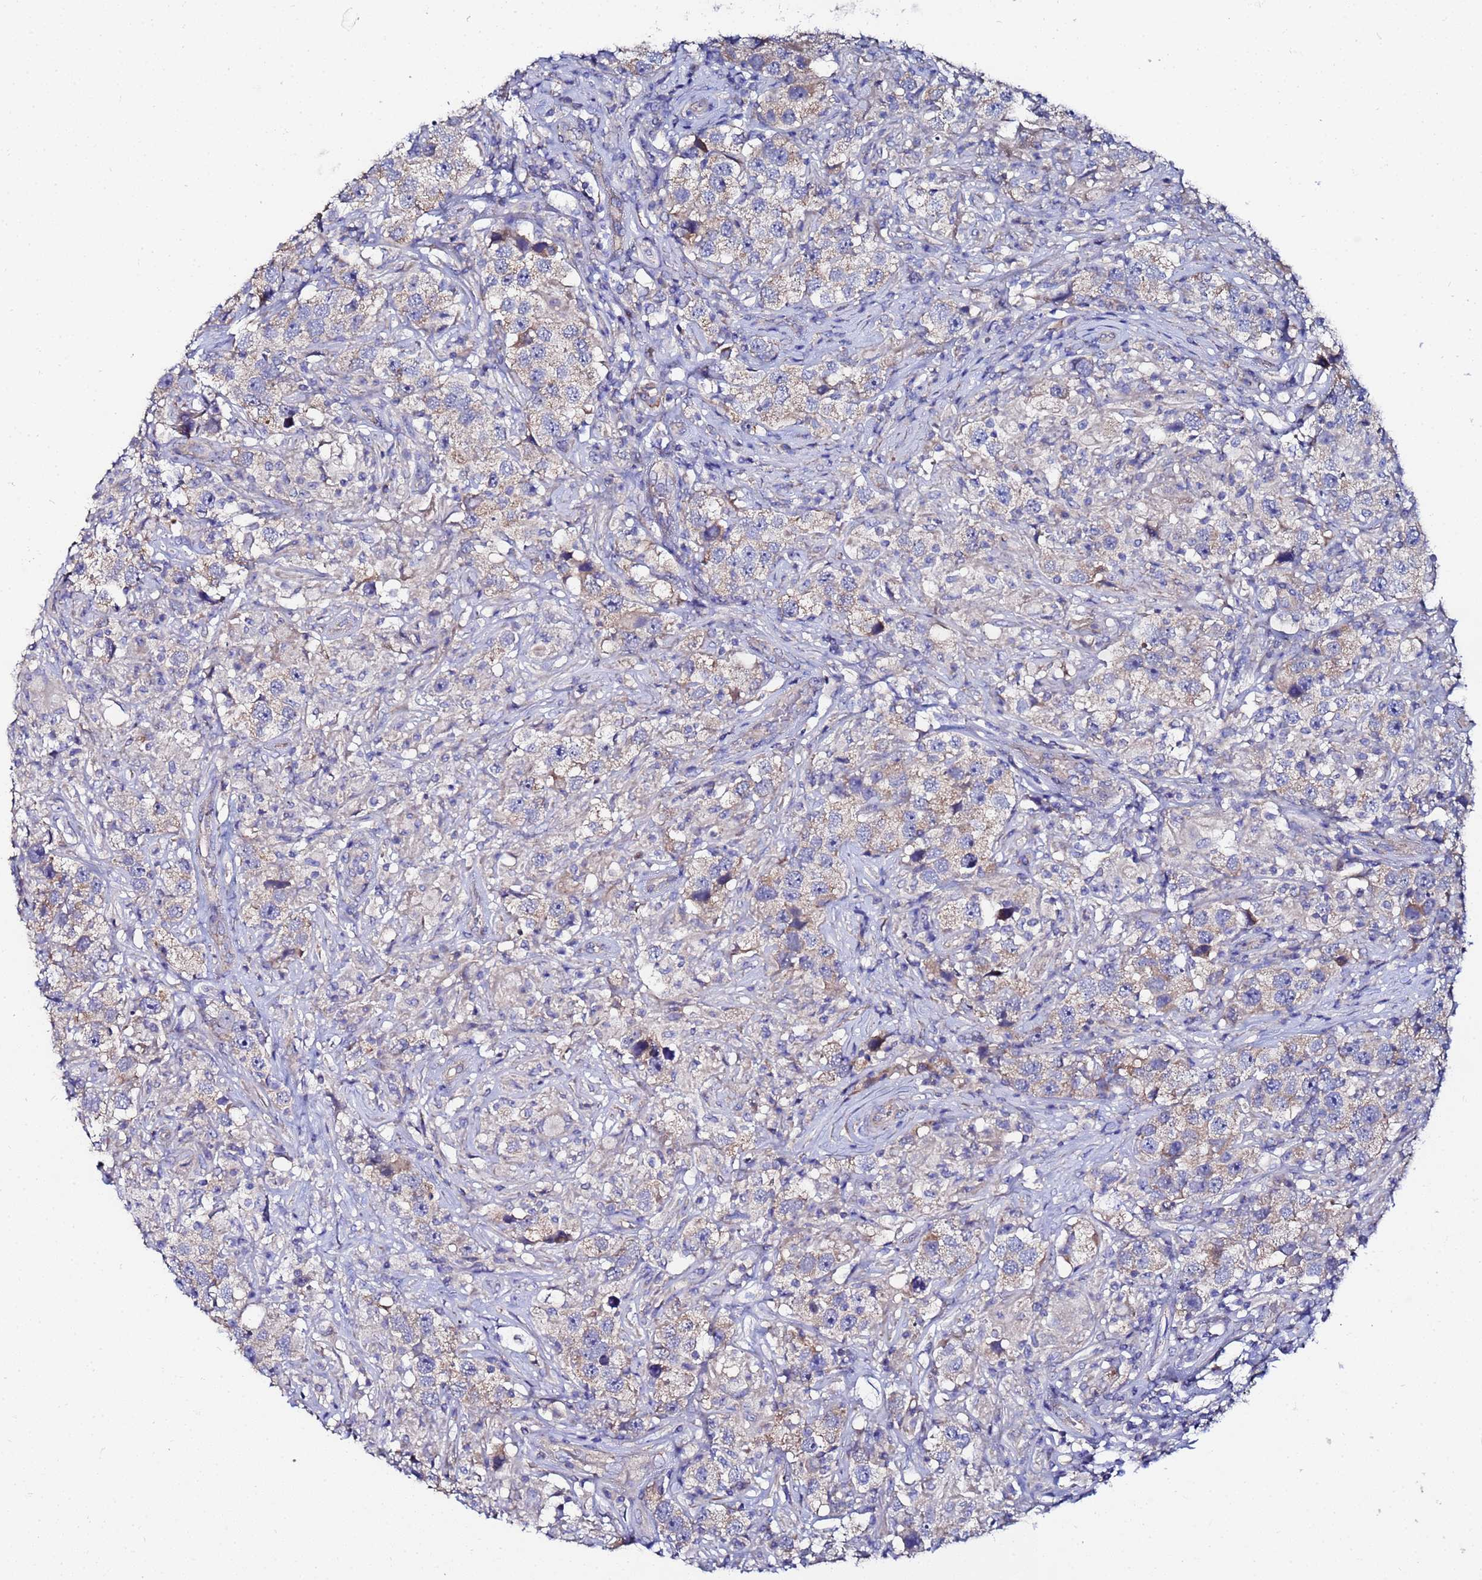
{"staining": {"intensity": "weak", "quantity": "<25%", "location": "cytoplasmic/membranous"}, "tissue": "testis cancer", "cell_type": "Tumor cells", "image_type": "cancer", "snomed": [{"axis": "morphology", "description": "Seminoma, NOS"}, {"axis": "topography", "description": "Testis"}], "caption": "High magnification brightfield microscopy of testis cancer (seminoma) stained with DAB (3,3'-diaminobenzidine) (brown) and counterstained with hematoxylin (blue): tumor cells show no significant positivity.", "gene": "FAHD2A", "patient": {"sex": "male", "age": 49}}